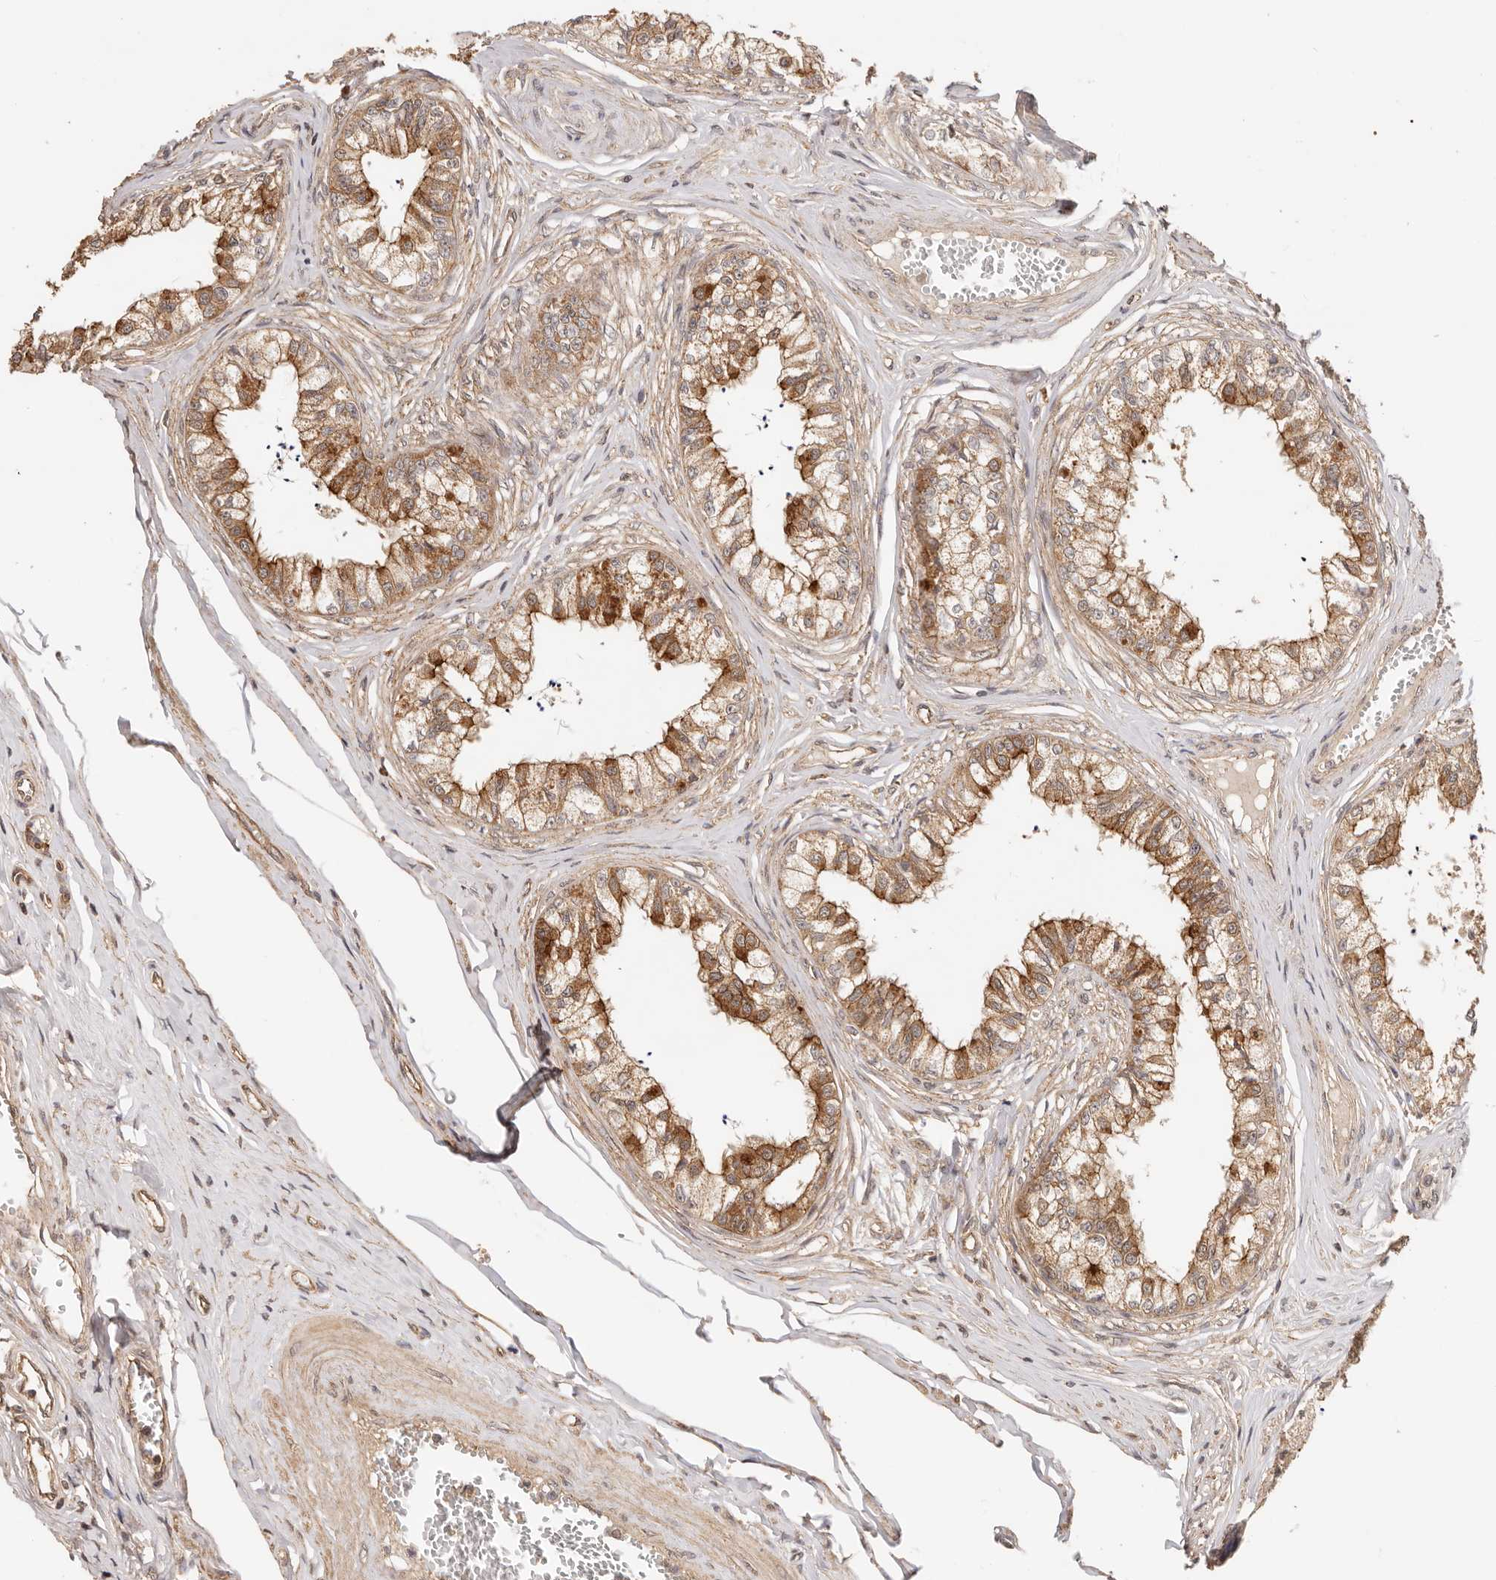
{"staining": {"intensity": "moderate", "quantity": ">75%", "location": "cytoplasmic/membranous"}, "tissue": "epididymis", "cell_type": "Glandular cells", "image_type": "normal", "snomed": [{"axis": "morphology", "description": "Normal tissue, NOS"}, {"axis": "topography", "description": "Epididymis"}], "caption": "Normal epididymis displays moderate cytoplasmic/membranous staining in approximately >75% of glandular cells, visualized by immunohistochemistry. Immunohistochemistry (ihc) stains the protein of interest in brown and the nuclei are stained blue.", "gene": "AFDN", "patient": {"sex": "male", "age": 79}}